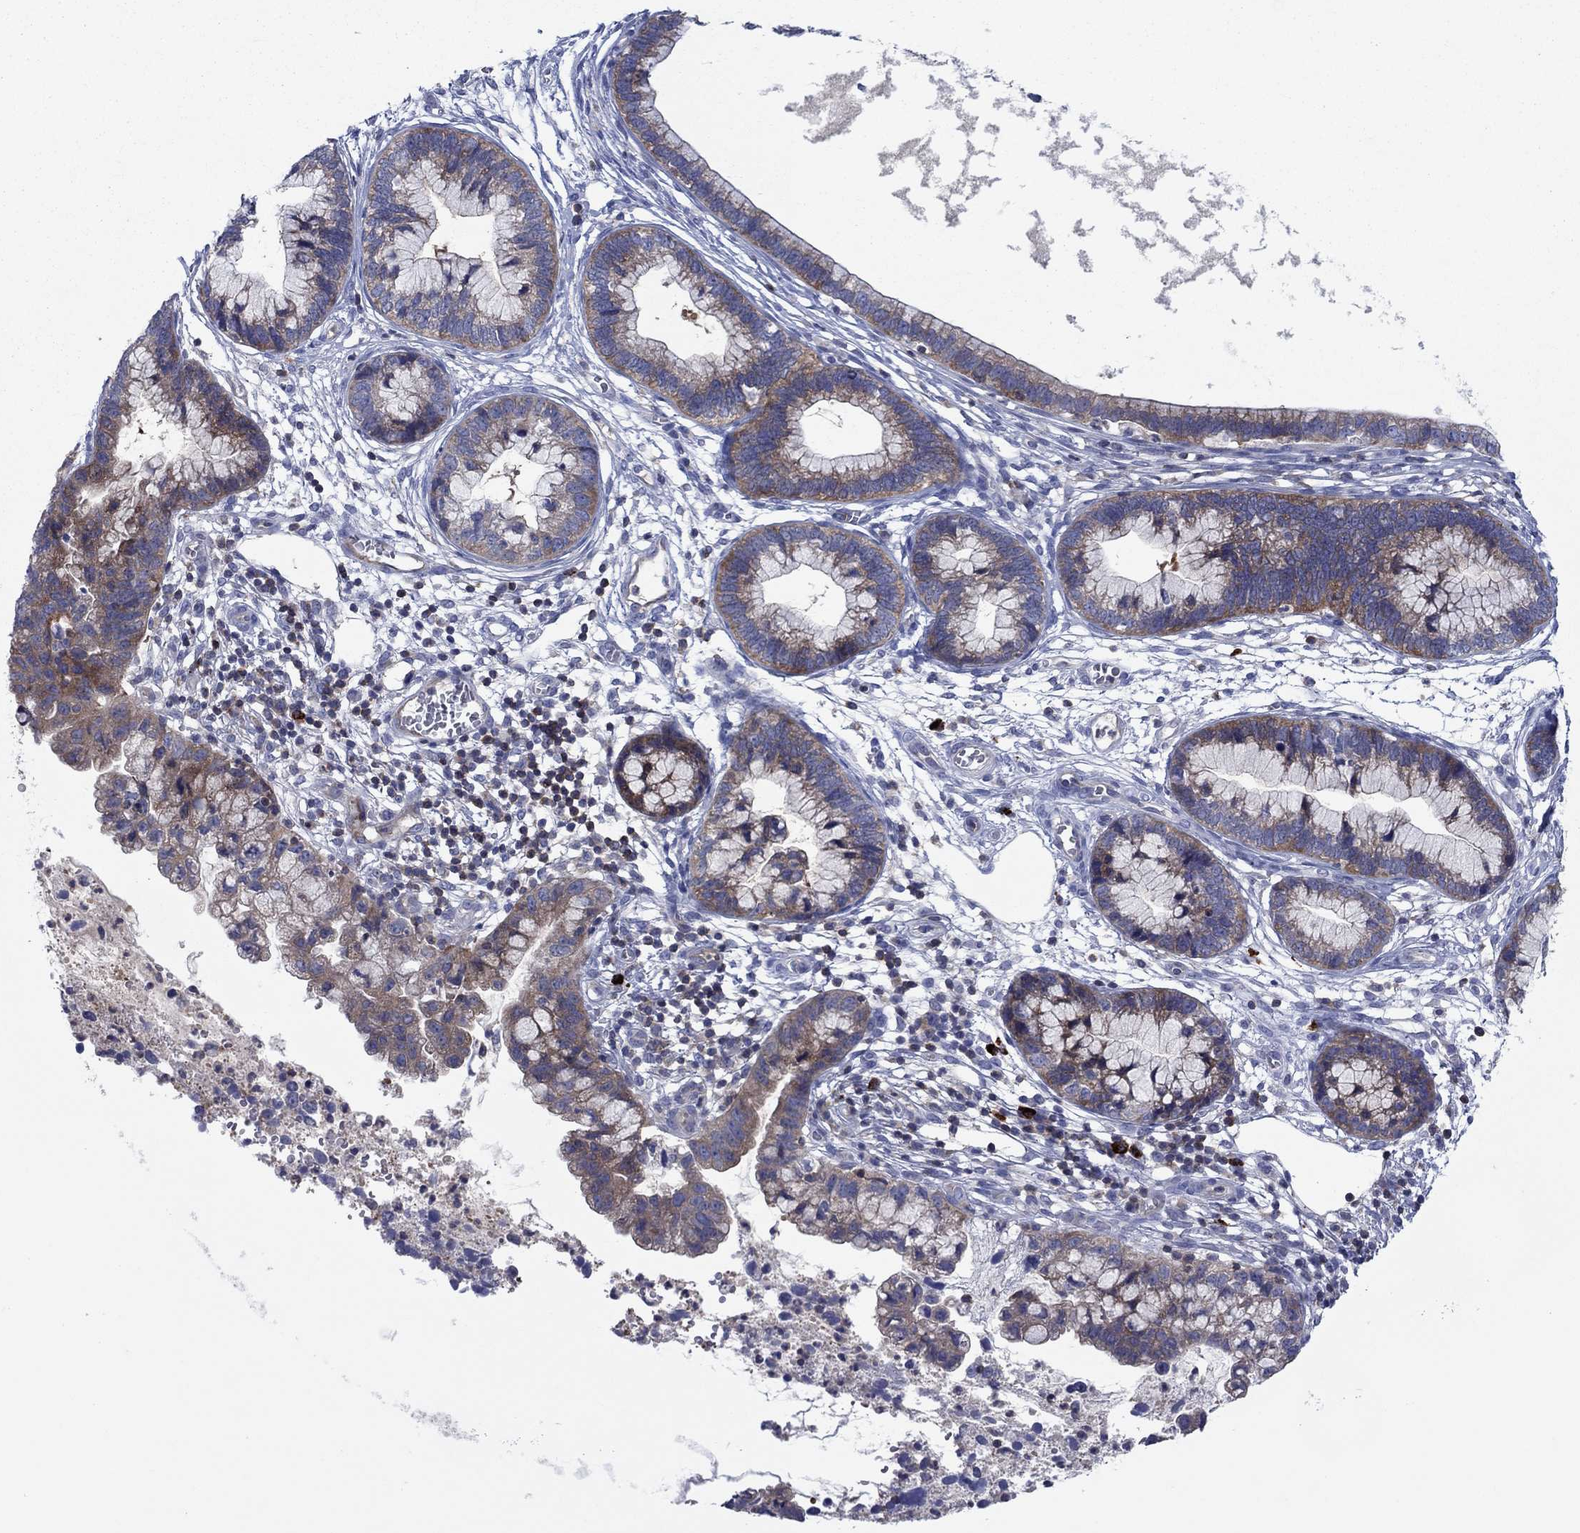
{"staining": {"intensity": "moderate", "quantity": "25%-75%", "location": "cytoplasmic/membranous"}, "tissue": "cervical cancer", "cell_type": "Tumor cells", "image_type": "cancer", "snomed": [{"axis": "morphology", "description": "Adenocarcinoma, NOS"}, {"axis": "topography", "description": "Cervix"}], "caption": "Cervical adenocarcinoma stained with a protein marker shows moderate staining in tumor cells.", "gene": "PVR", "patient": {"sex": "female", "age": 44}}